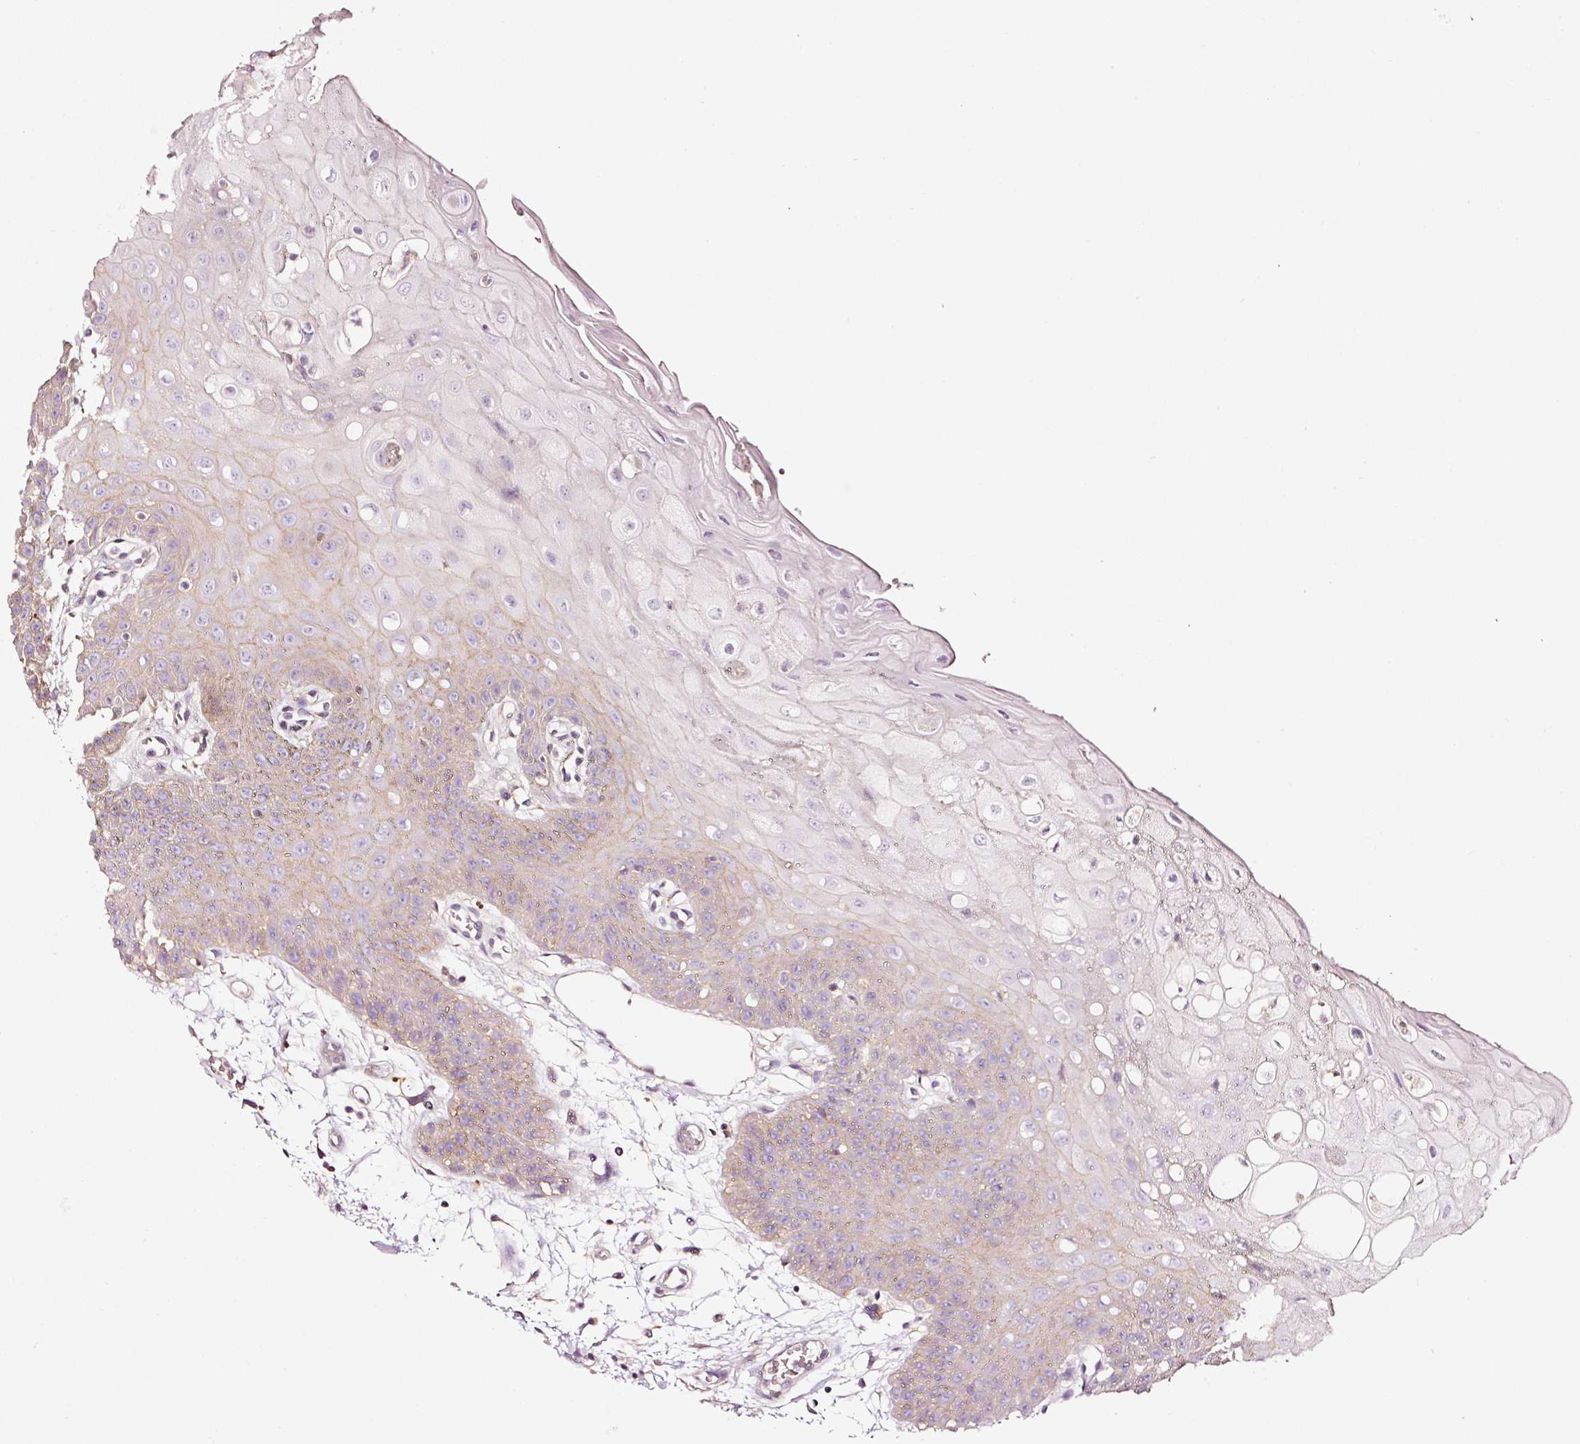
{"staining": {"intensity": "weak", "quantity": "25%-75%", "location": "cytoplasmic/membranous"}, "tissue": "oral mucosa", "cell_type": "Squamous epithelial cells", "image_type": "normal", "snomed": [{"axis": "morphology", "description": "Normal tissue, NOS"}, {"axis": "topography", "description": "Oral tissue"}, {"axis": "topography", "description": "Tounge, NOS"}], "caption": "The immunohistochemical stain labels weak cytoplasmic/membranous expression in squamous epithelial cells of normal oral mucosa. Nuclei are stained in blue.", "gene": "CD47", "patient": {"sex": "female", "age": 59}}